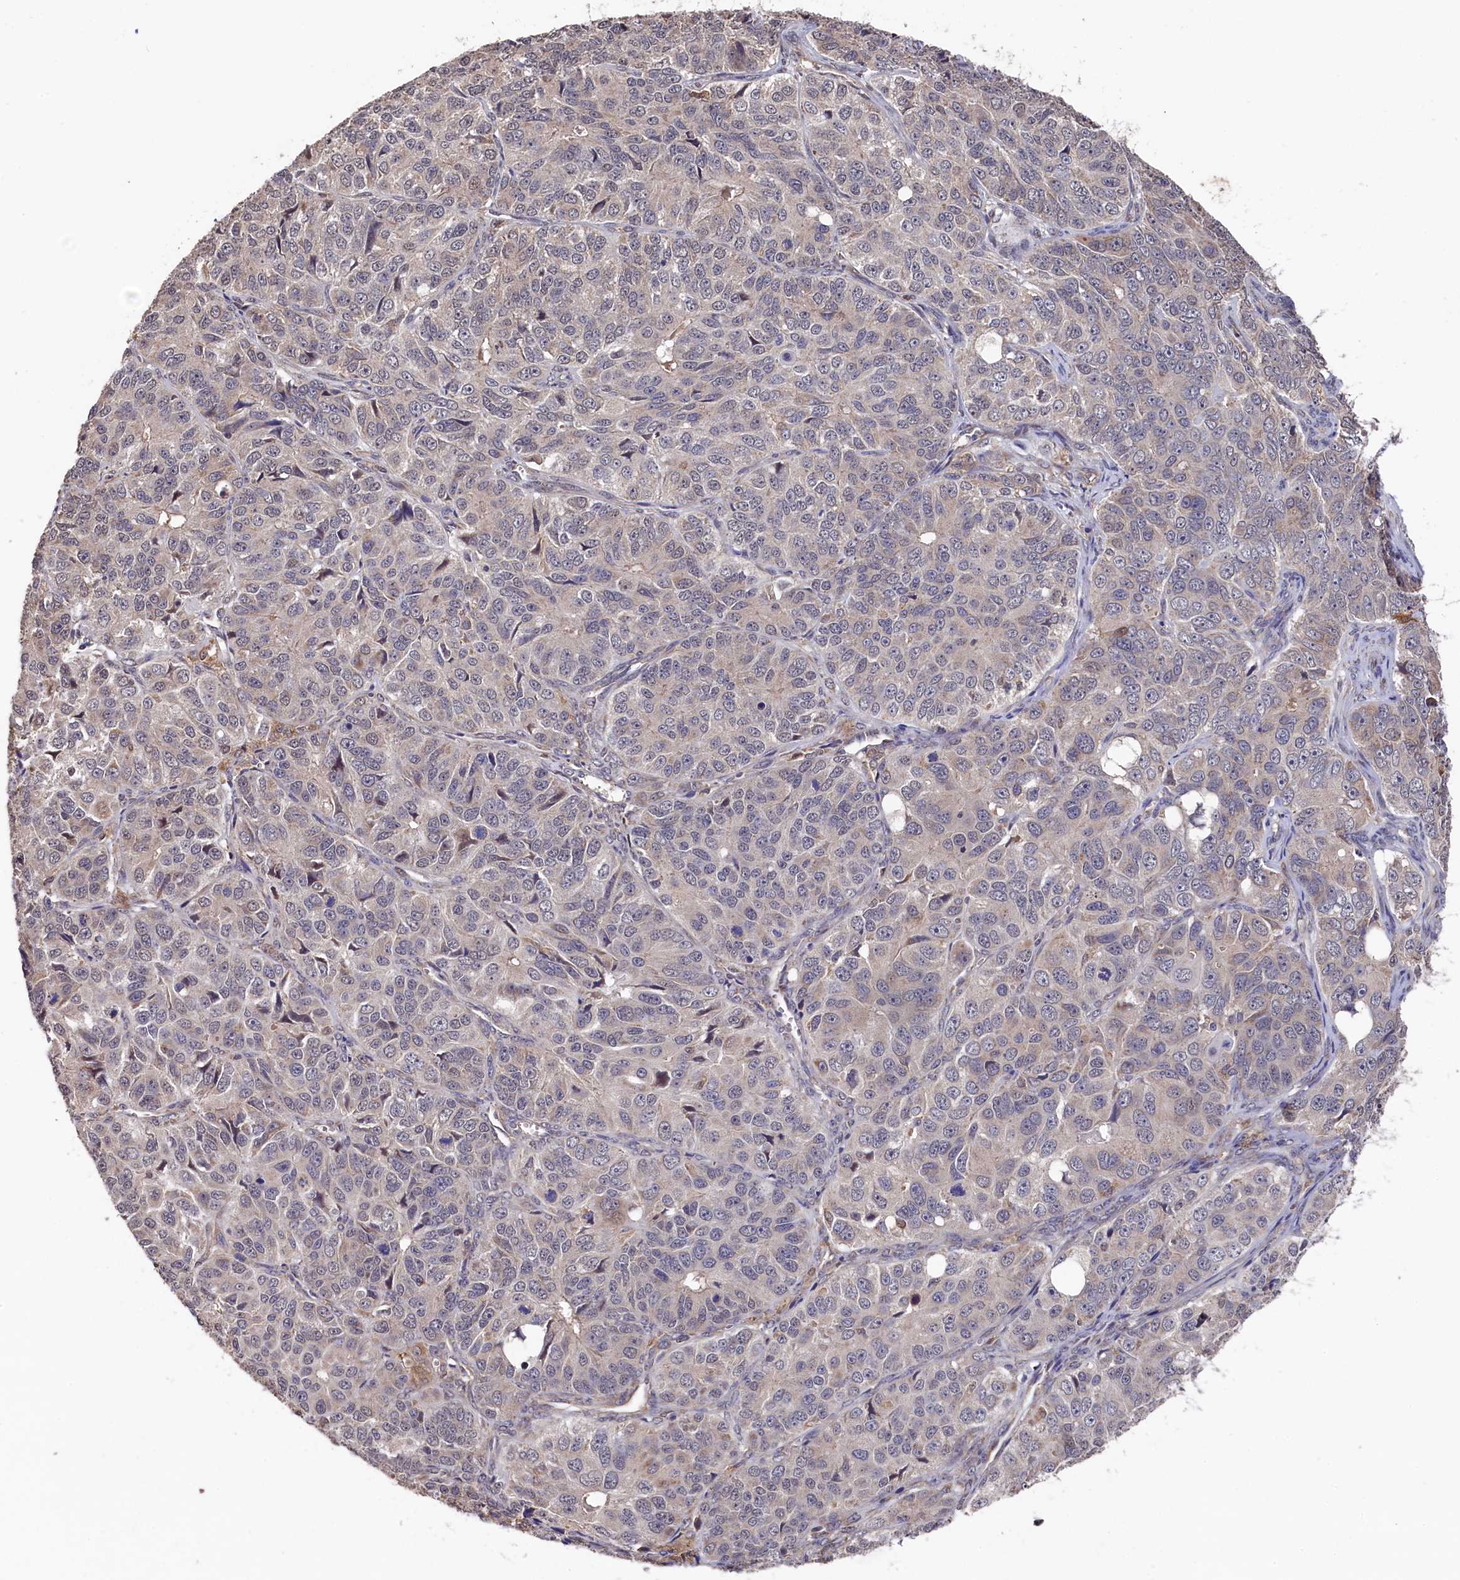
{"staining": {"intensity": "weak", "quantity": "<25%", "location": "cytoplasmic/membranous"}, "tissue": "ovarian cancer", "cell_type": "Tumor cells", "image_type": "cancer", "snomed": [{"axis": "morphology", "description": "Carcinoma, endometroid"}, {"axis": "topography", "description": "Ovary"}], "caption": "The photomicrograph shows no significant expression in tumor cells of ovarian cancer.", "gene": "SLC12A4", "patient": {"sex": "female", "age": 51}}